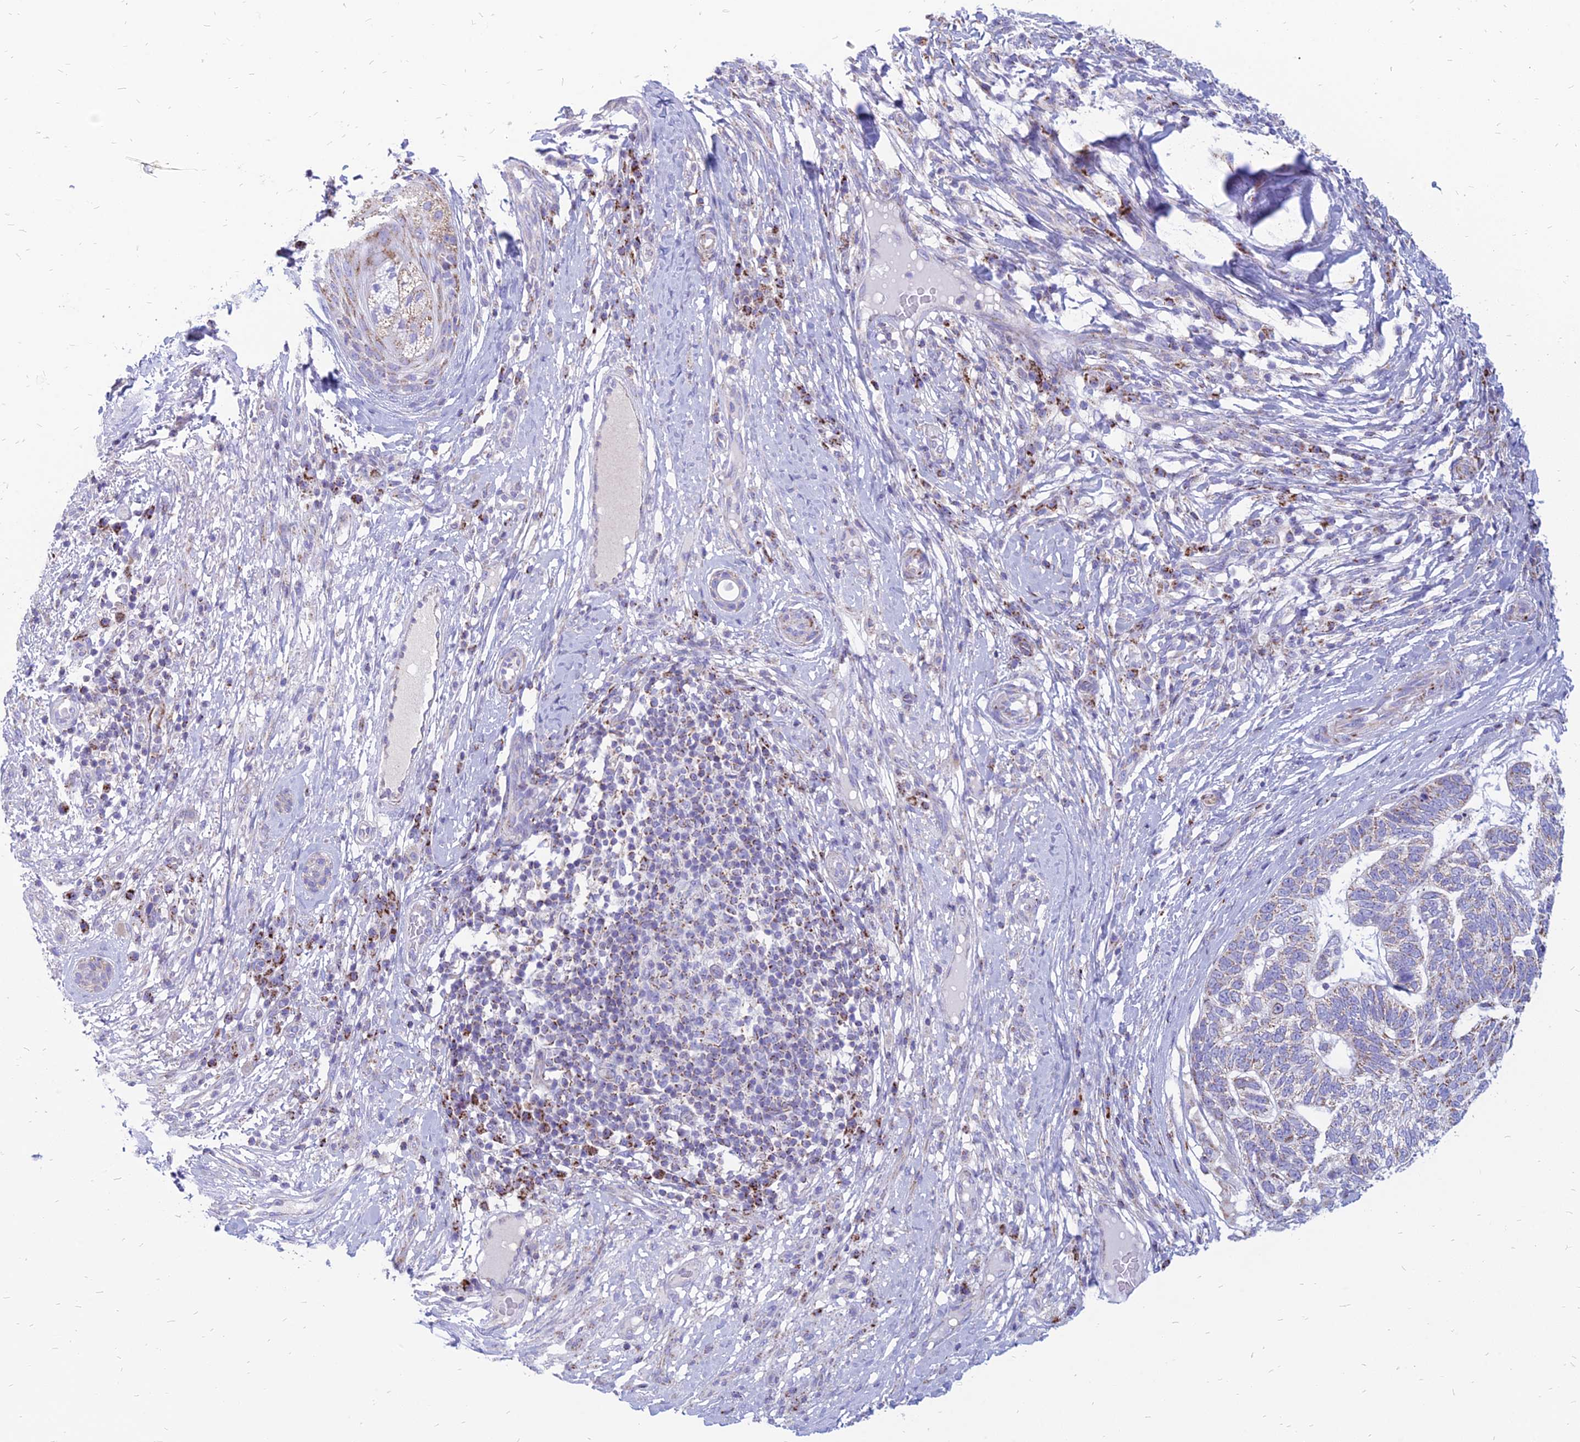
{"staining": {"intensity": "weak", "quantity": "<25%", "location": "cytoplasmic/membranous"}, "tissue": "skin cancer", "cell_type": "Tumor cells", "image_type": "cancer", "snomed": [{"axis": "morphology", "description": "Basal cell carcinoma"}, {"axis": "topography", "description": "Skin"}], "caption": "This is an immunohistochemistry image of human basal cell carcinoma (skin). There is no expression in tumor cells.", "gene": "PACC1", "patient": {"sex": "female", "age": 65}}